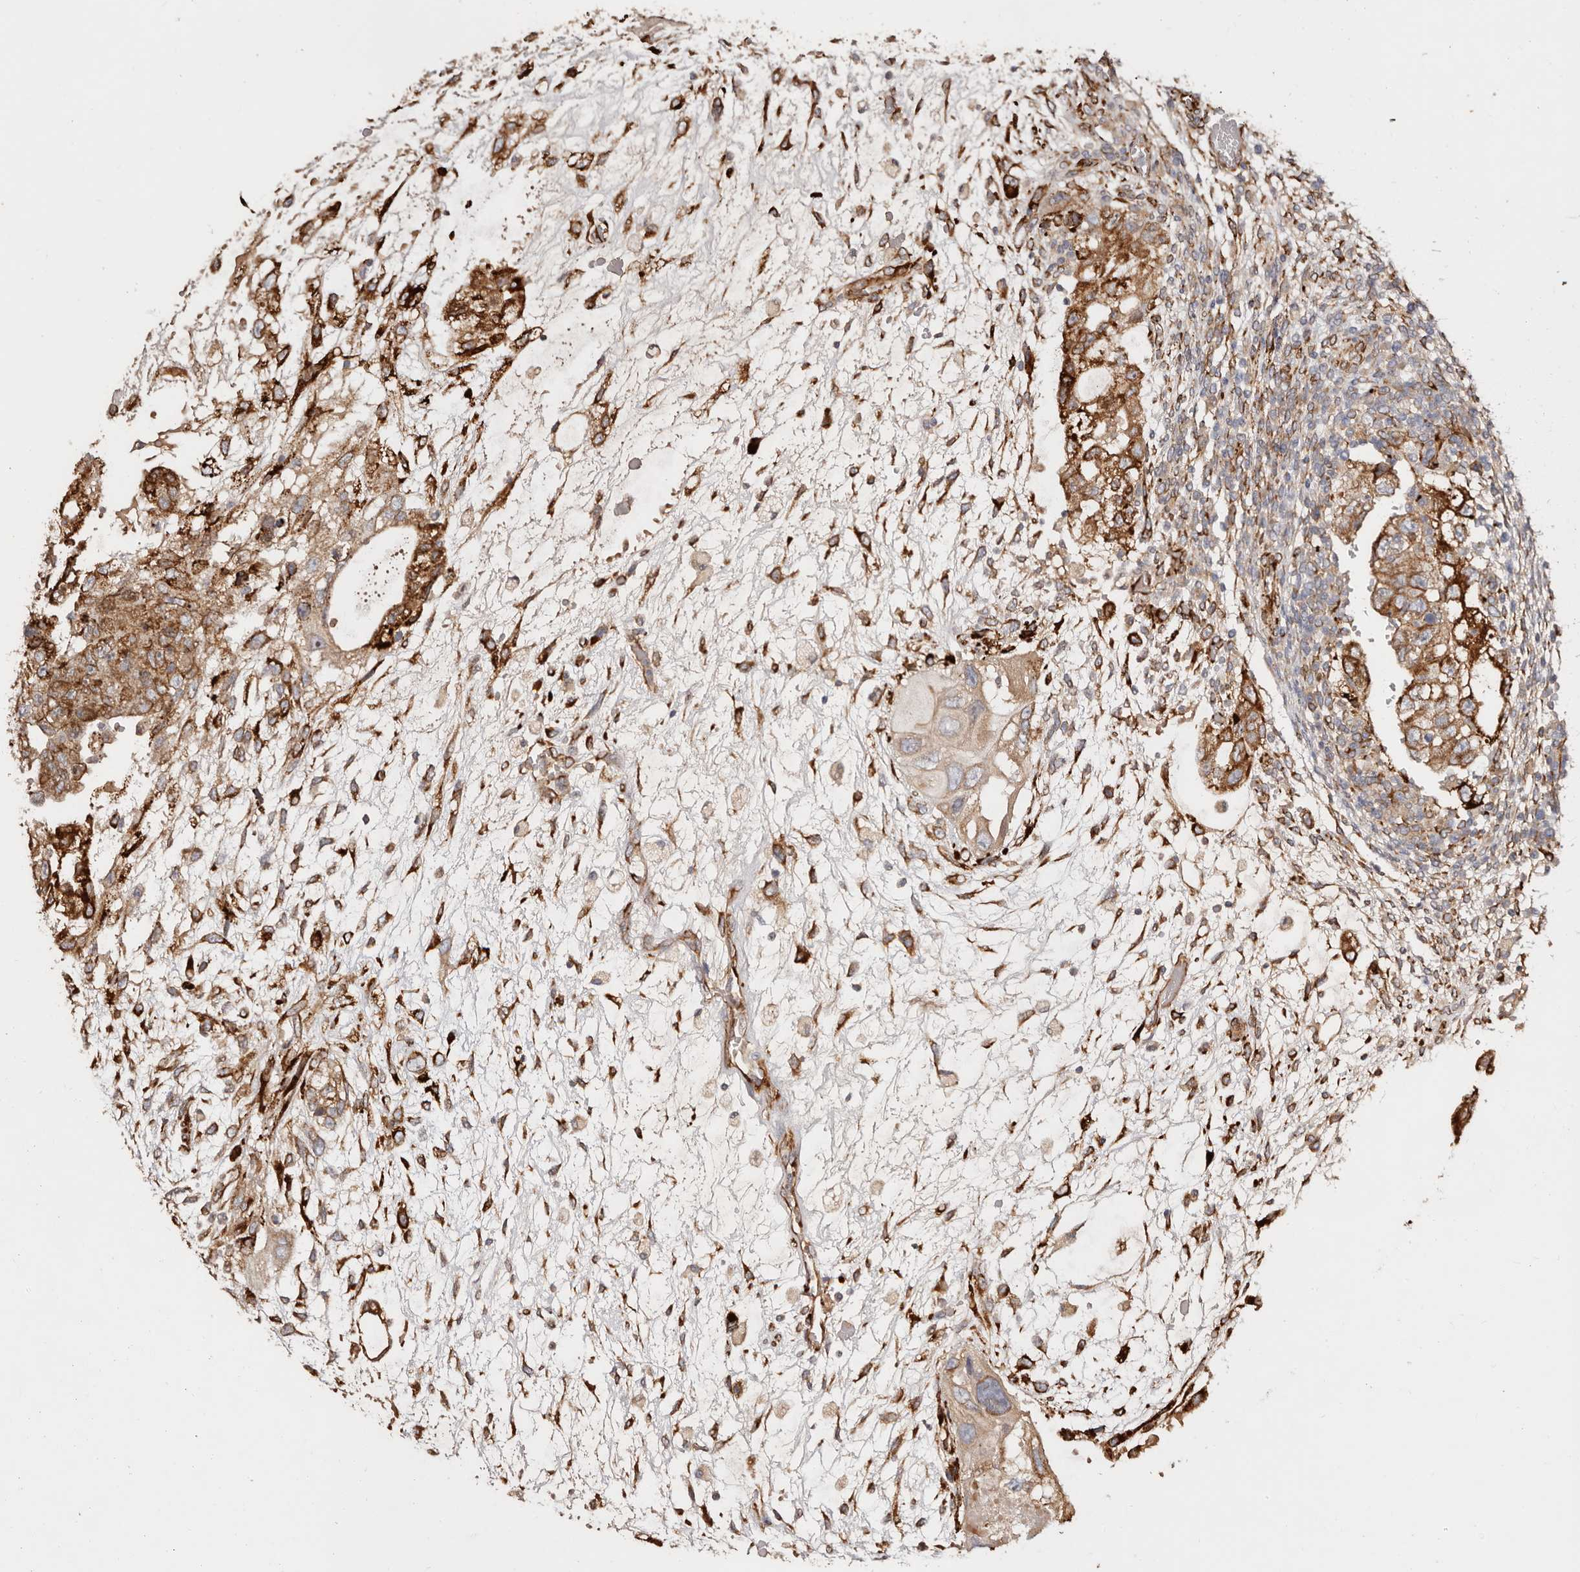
{"staining": {"intensity": "moderate", "quantity": ">75%", "location": "cytoplasmic/membranous"}, "tissue": "testis cancer", "cell_type": "Tumor cells", "image_type": "cancer", "snomed": [{"axis": "morphology", "description": "Carcinoma, Embryonal, NOS"}, {"axis": "topography", "description": "Testis"}], "caption": "Protein expression analysis of human testis embryonal carcinoma reveals moderate cytoplasmic/membranous staining in approximately >75% of tumor cells.", "gene": "SERPINH1", "patient": {"sex": "male", "age": 36}}